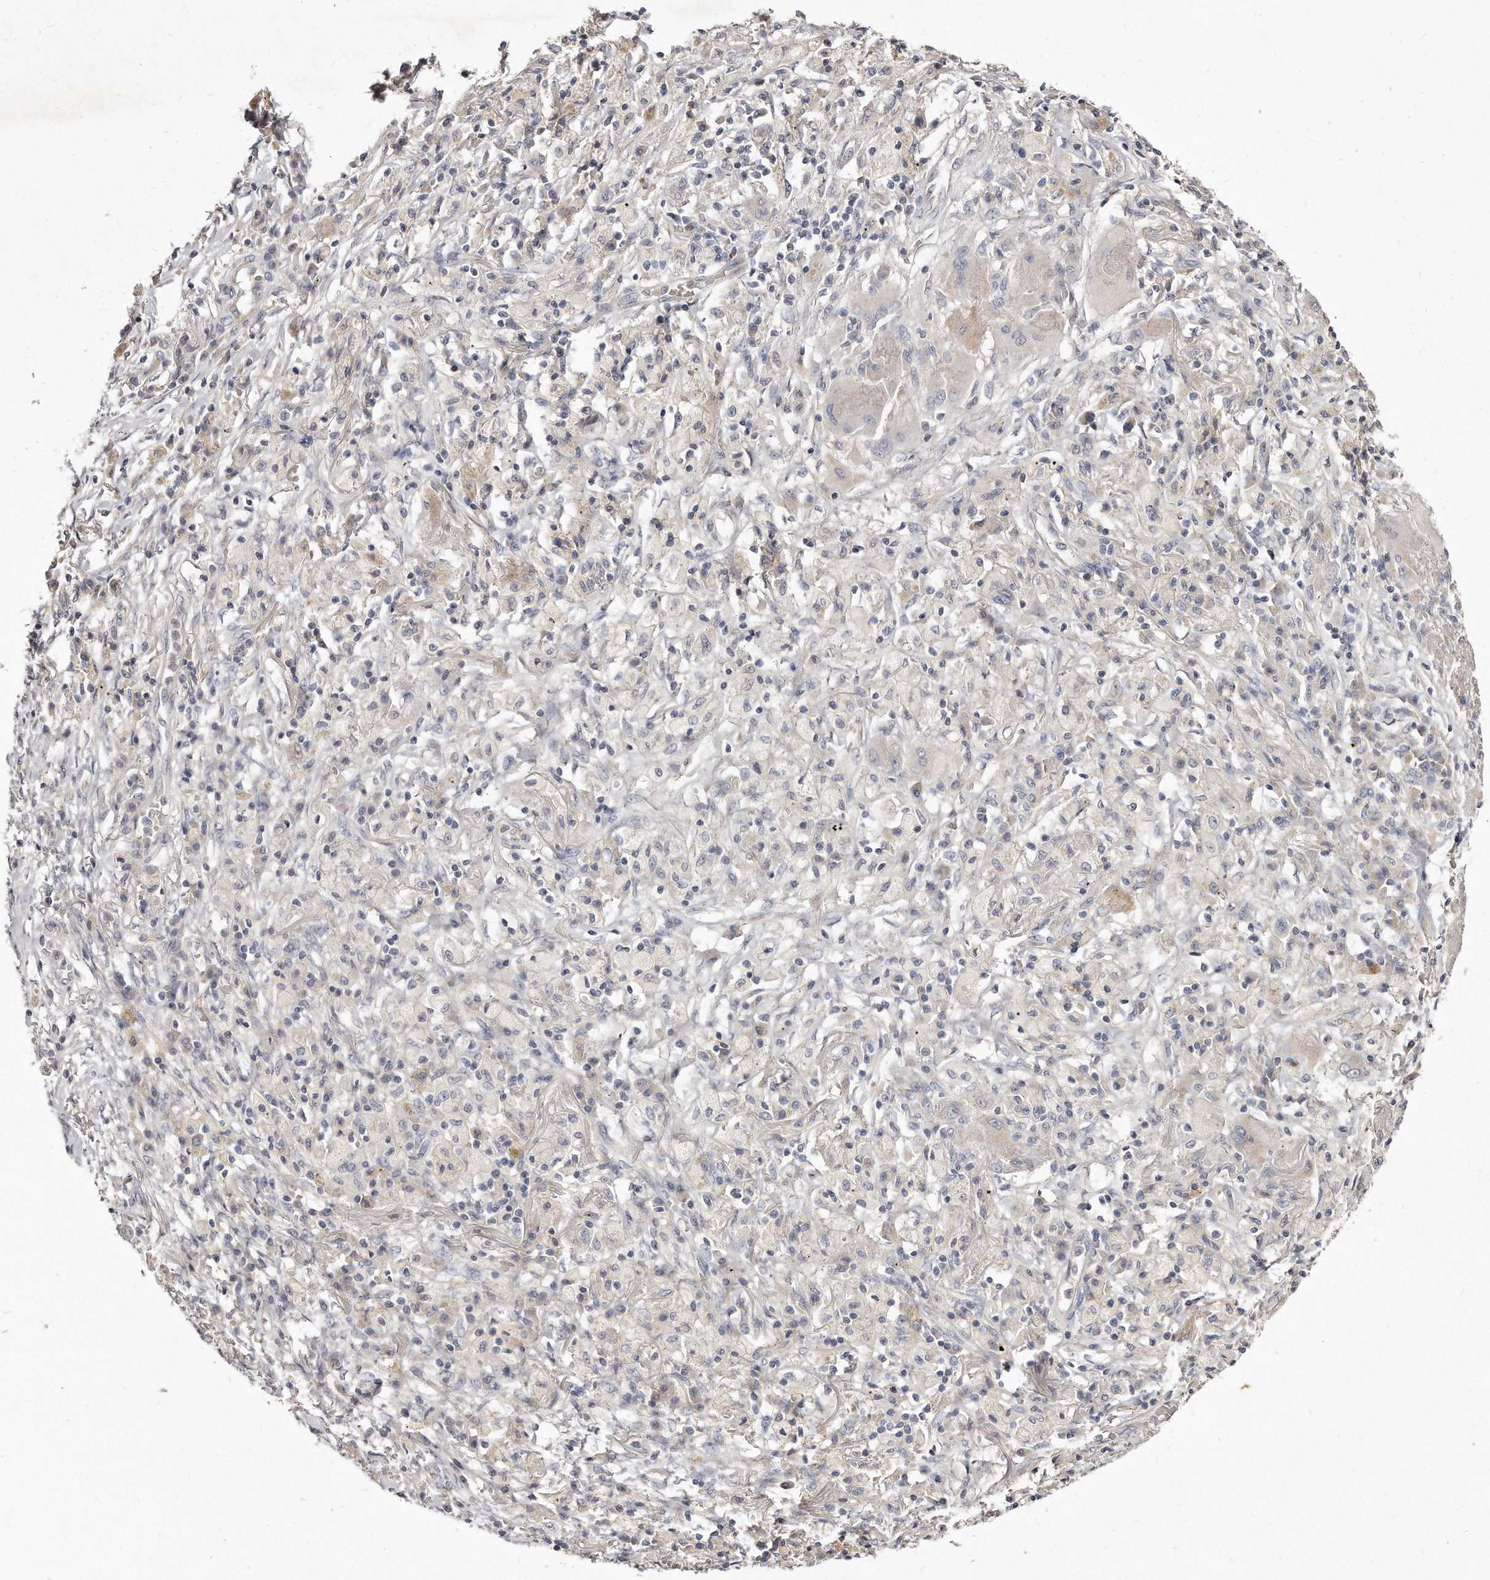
{"staining": {"intensity": "negative", "quantity": "none", "location": "none"}, "tissue": "lung cancer", "cell_type": "Tumor cells", "image_type": "cancer", "snomed": [{"axis": "morphology", "description": "Squamous cell carcinoma, NOS"}, {"axis": "topography", "description": "Lung"}], "caption": "An immunohistochemistry (IHC) histopathology image of lung cancer is shown. There is no staining in tumor cells of lung cancer.", "gene": "TTLL4", "patient": {"sex": "male", "age": 61}}